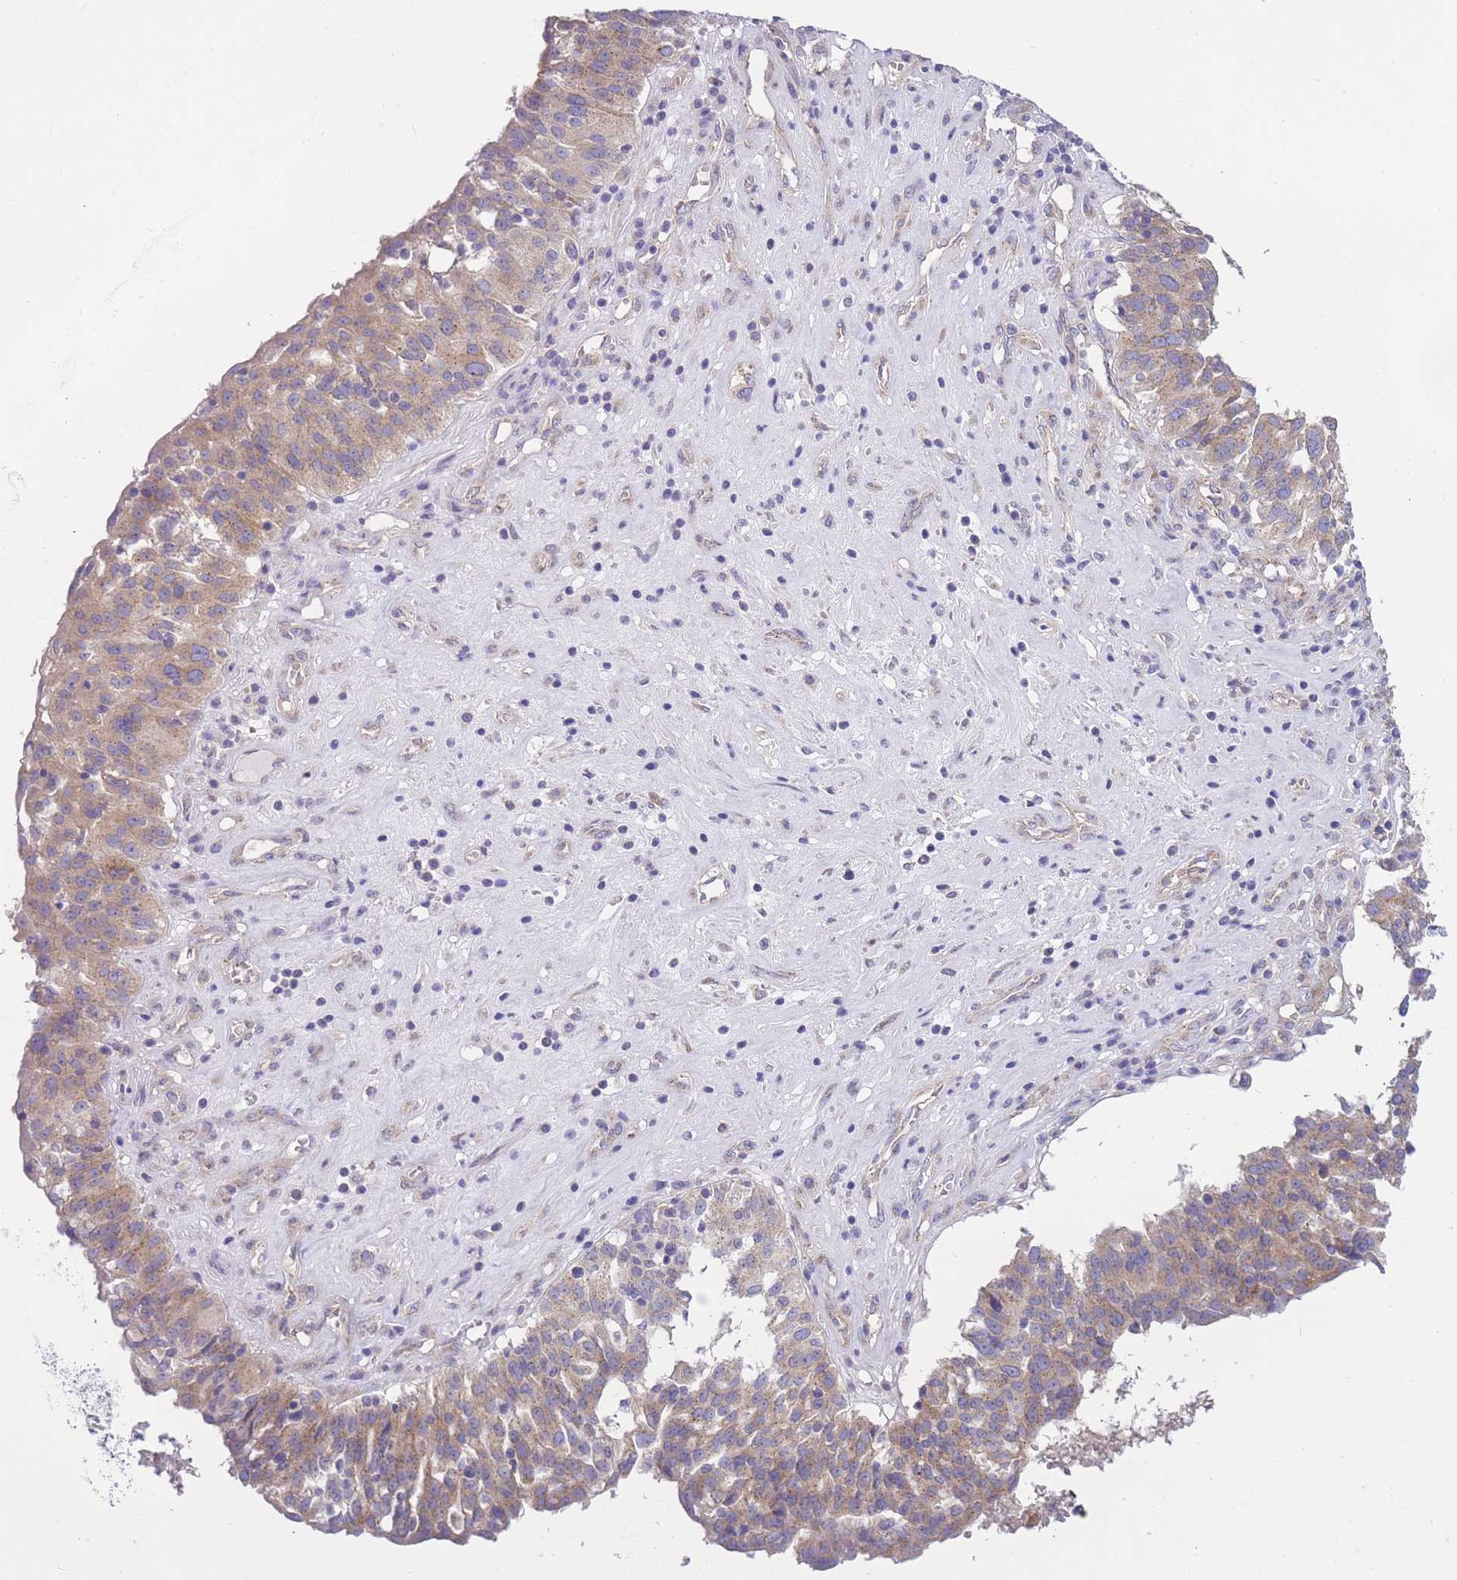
{"staining": {"intensity": "moderate", "quantity": ">75%", "location": "cytoplasmic/membranous"}, "tissue": "ovarian cancer", "cell_type": "Tumor cells", "image_type": "cancer", "snomed": [{"axis": "morphology", "description": "Cystadenocarcinoma, serous, NOS"}, {"axis": "topography", "description": "Ovary"}], "caption": "Ovarian cancer (serous cystadenocarcinoma) stained with a brown dye exhibits moderate cytoplasmic/membranous positive staining in approximately >75% of tumor cells.", "gene": "COPG2", "patient": {"sex": "female", "age": 59}}